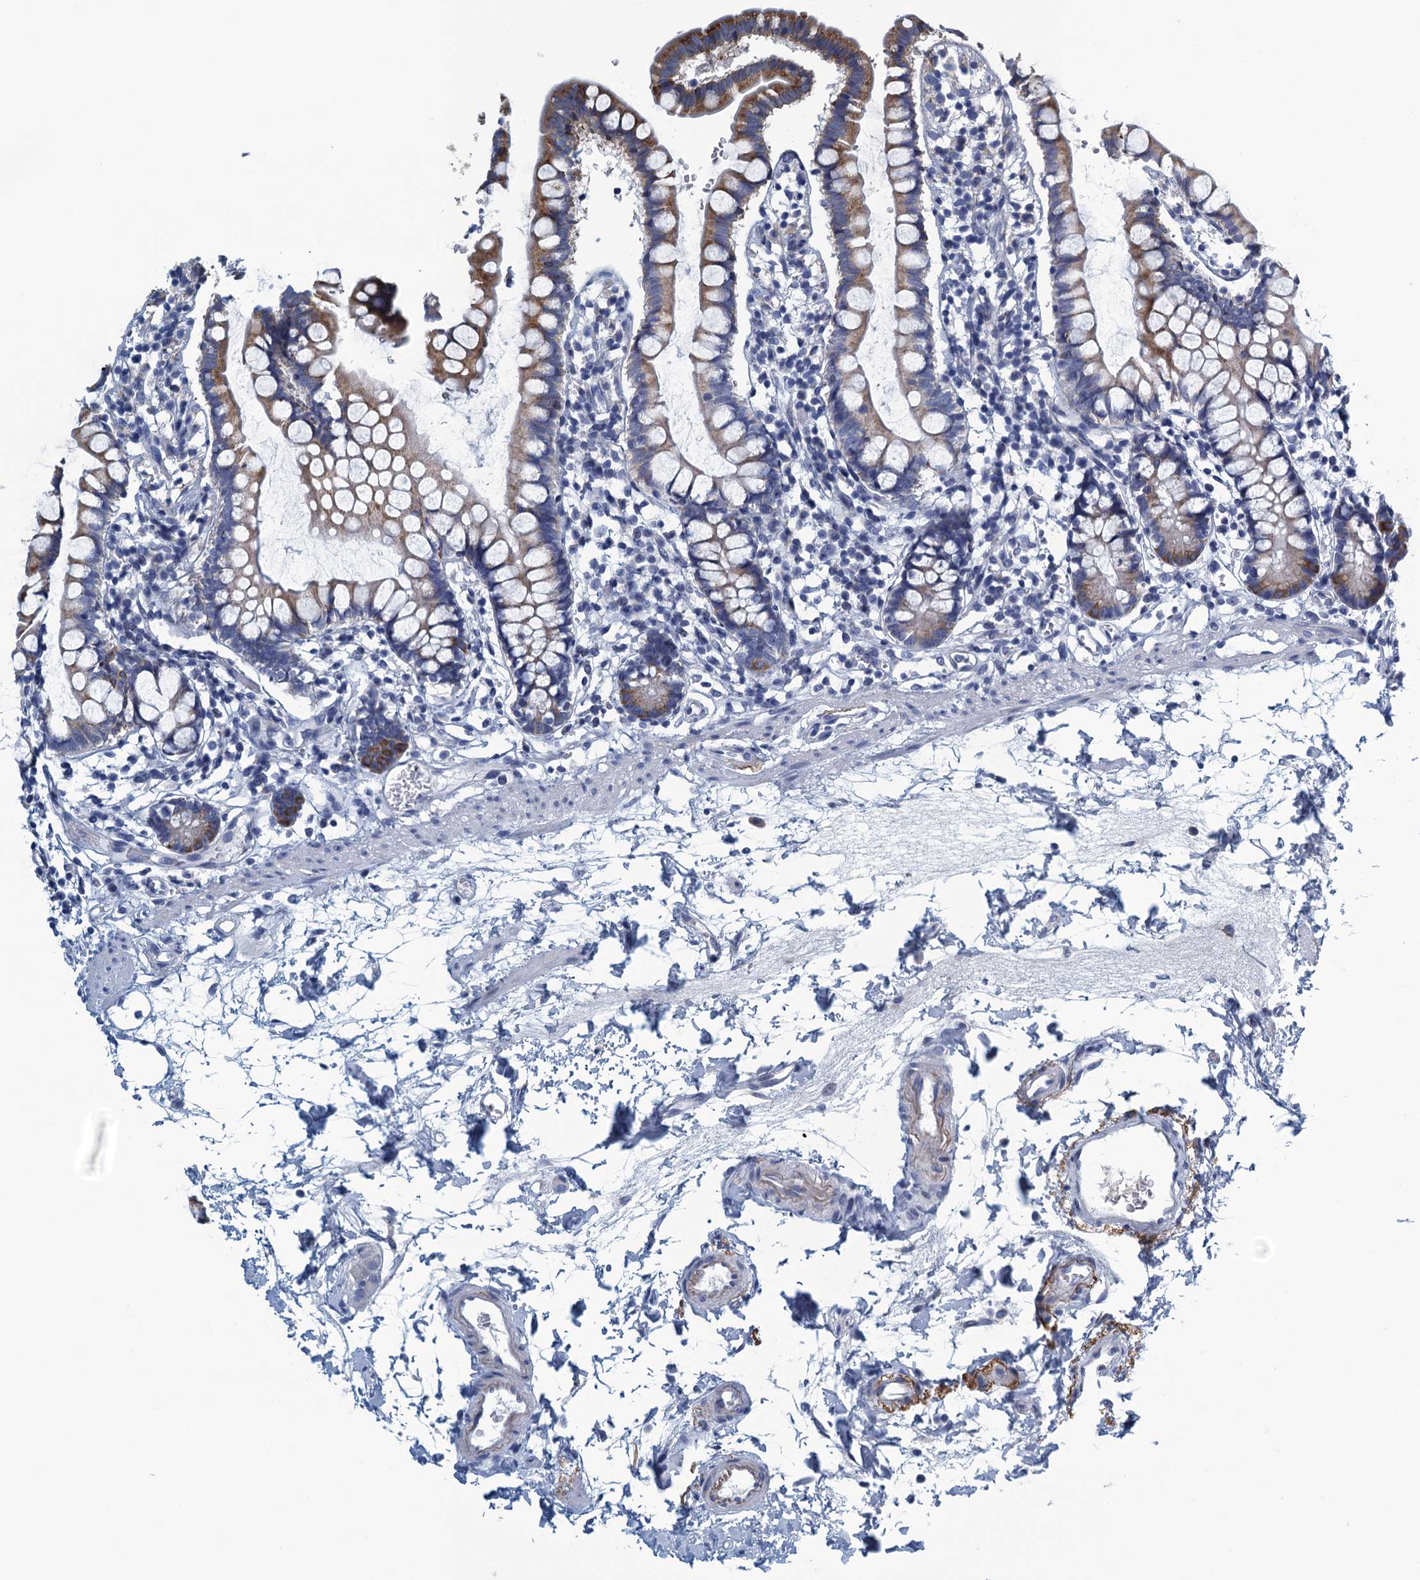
{"staining": {"intensity": "moderate", "quantity": "25%-75%", "location": "cytoplasmic/membranous"}, "tissue": "small intestine", "cell_type": "Glandular cells", "image_type": "normal", "snomed": [{"axis": "morphology", "description": "Normal tissue, NOS"}, {"axis": "topography", "description": "Small intestine"}], "caption": "IHC micrograph of normal small intestine: small intestine stained using immunohistochemistry shows medium levels of moderate protein expression localized specifically in the cytoplasmic/membranous of glandular cells, appearing as a cytoplasmic/membranous brown color.", "gene": "C10orf88", "patient": {"sex": "female", "age": 84}}